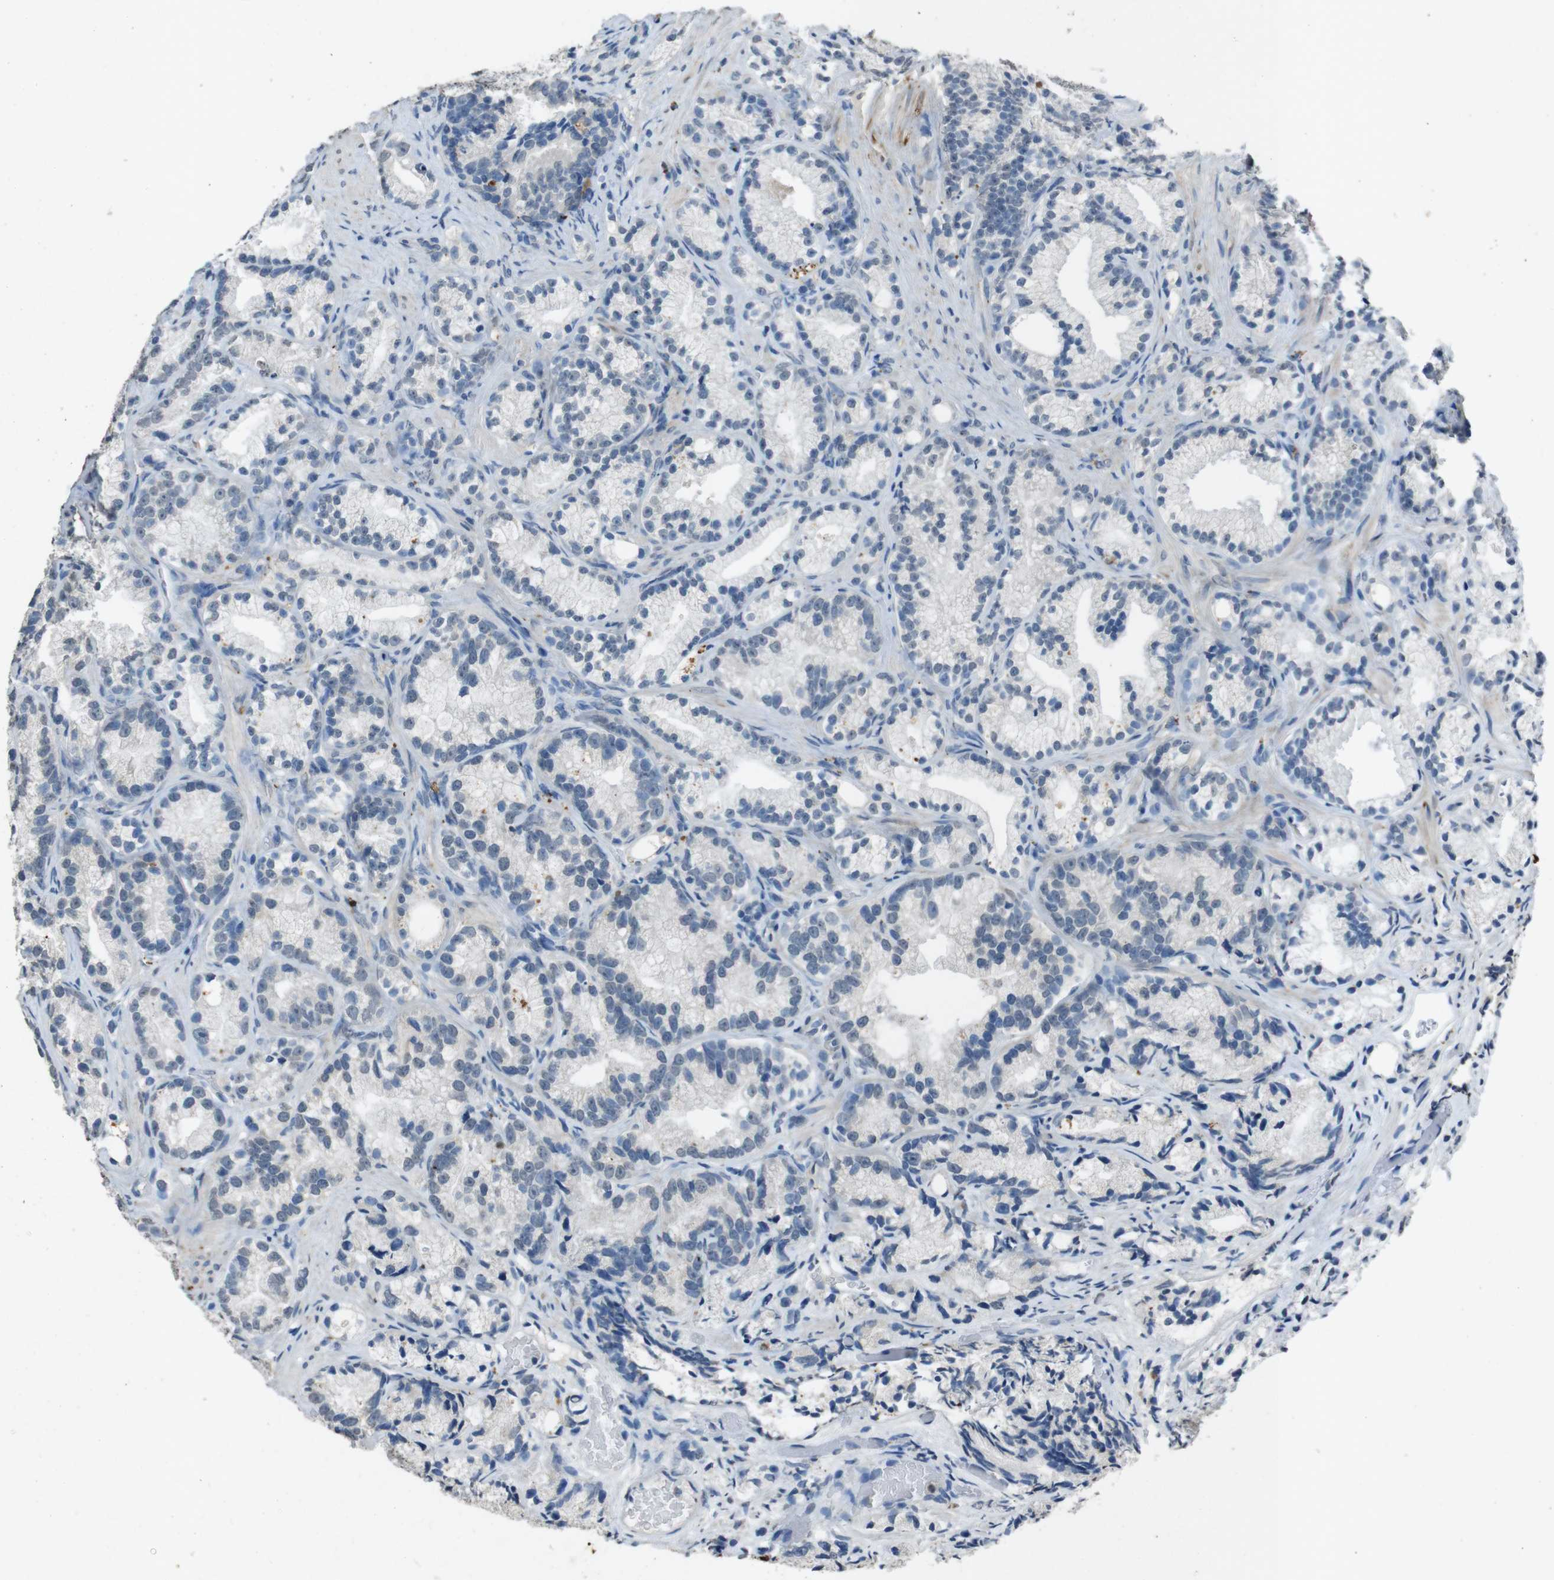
{"staining": {"intensity": "negative", "quantity": "none", "location": "none"}, "tissue": "prostate cancer", "cell_type": "Tumor cells", "image_type": "cancer", "snomed": [{"axis": "morphology", "description": "Adenocarcinoma, Low grade"}, {"axis": "topography", "description": "Prostate"}], "caption": "An IHC photomicrograph of prostate cancer (low-grade adenocarcinoma) is shown. There is no staining in tumor cells of prostate cancer (low-grade adenocarcinoma). Brightfield microscopy of immunohistochemistry stained with DAB (3,3'-diaminobenzidine) (brown) and hematoxylin (blue), captured at high magnification.", "gene": "STBD1", "patient": {"sex": "male", "age": 89}}